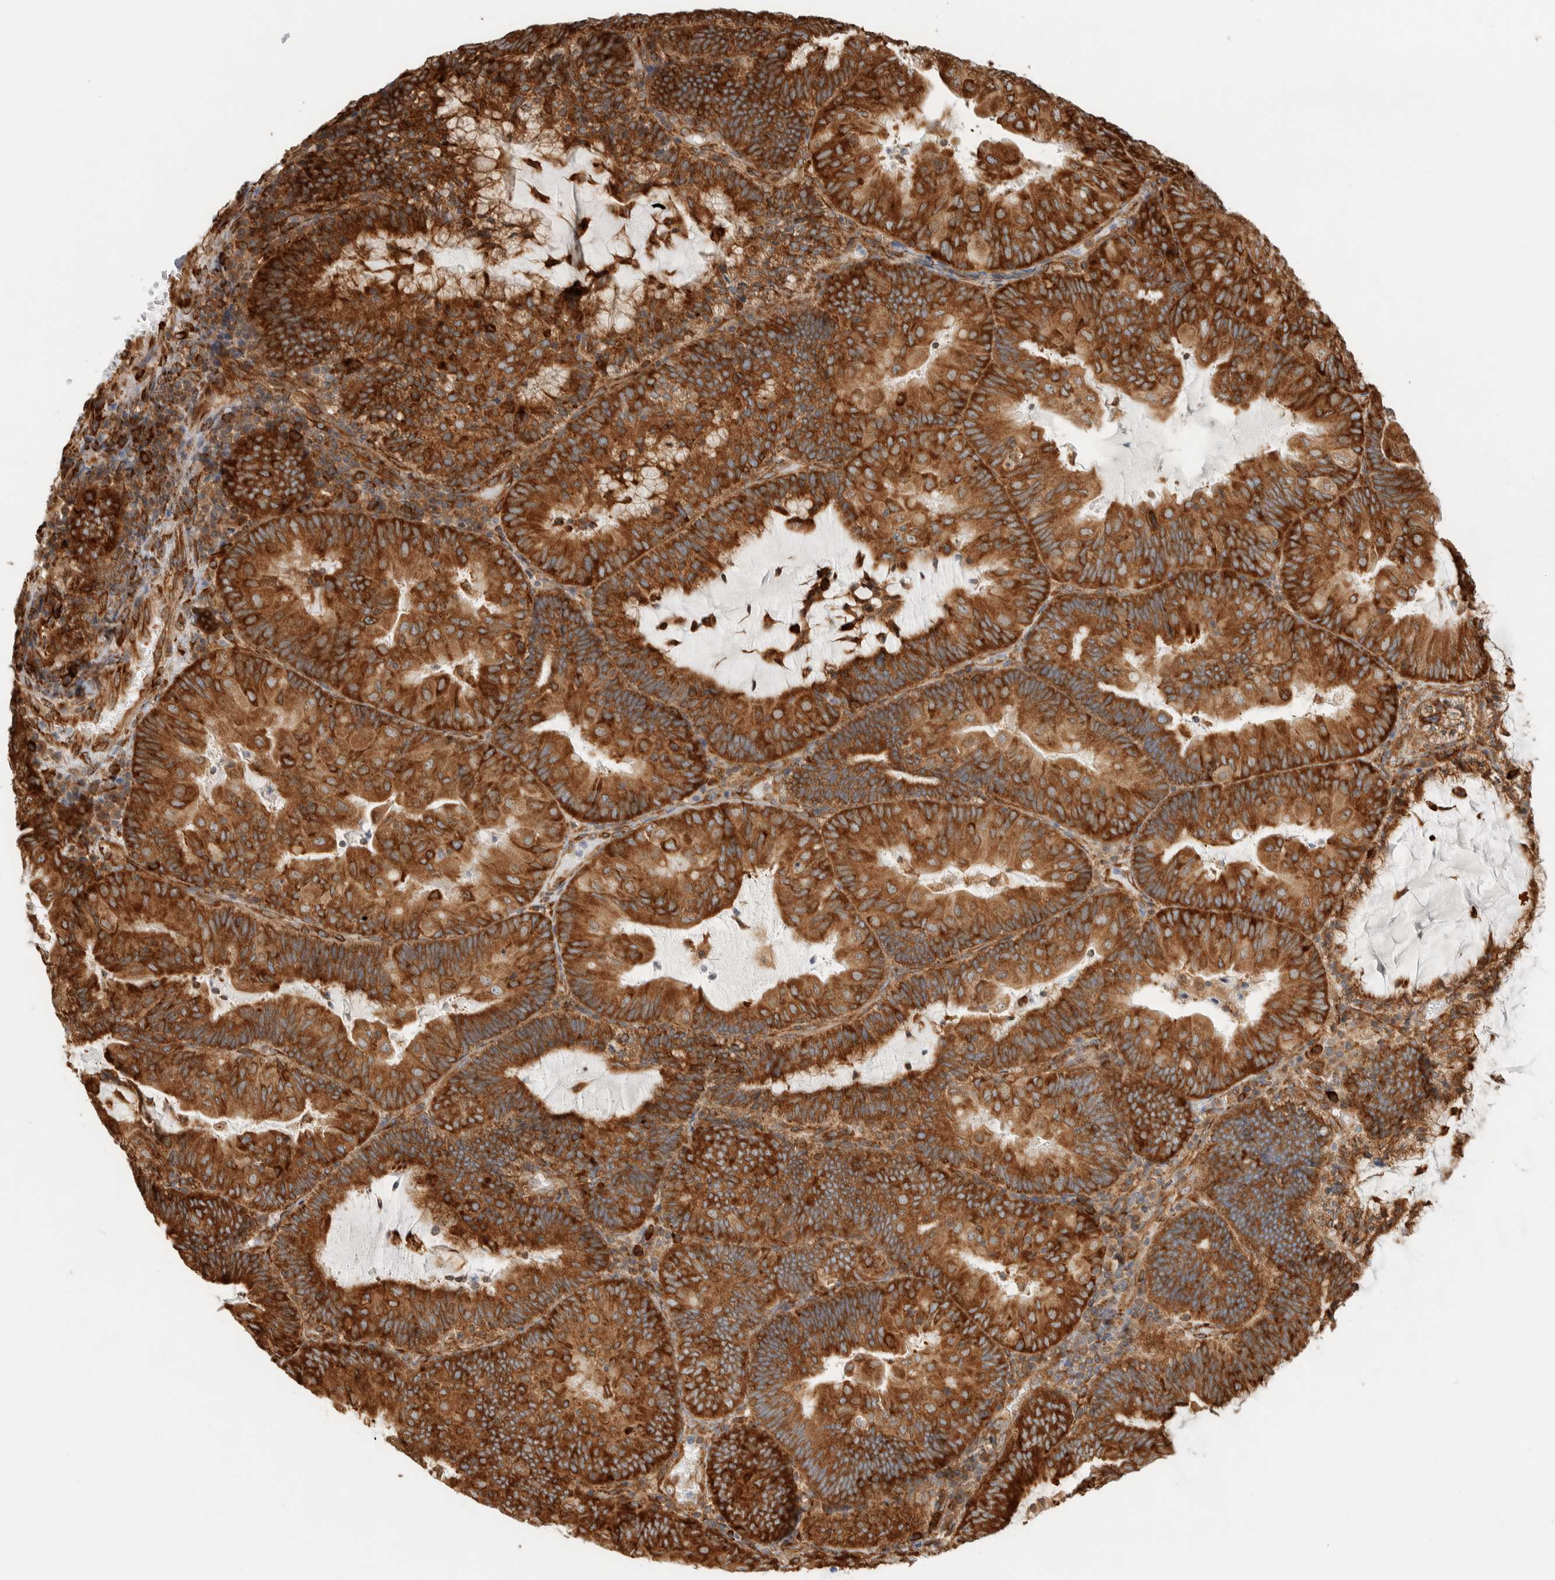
{"staining": {"intensity": "strong", "quantity": ">75%", "location": "cytoplasmic/membranous"}, "tissue": "endometrial cancer", "cell_type": "Tumor cells", "image_type": "cancer", "snomed": [{"axis": "morphology", "description": "Adenocarcinoma, NOS"}, {"axis": "topography", "description": "Endometrium"}], "caption": "Protein expression analysis of human endometrial cancer reveals strong cytoplasmic/membranous staining in about >75% of tumor cells. The staining was performed using DAB to visualize the protein expression in brown, while the nuclei were stained in blue with hematoxylin (Magnification: 20x).", "gene": "LLGL2", "patient": {"sex": "female", "age": 81}}